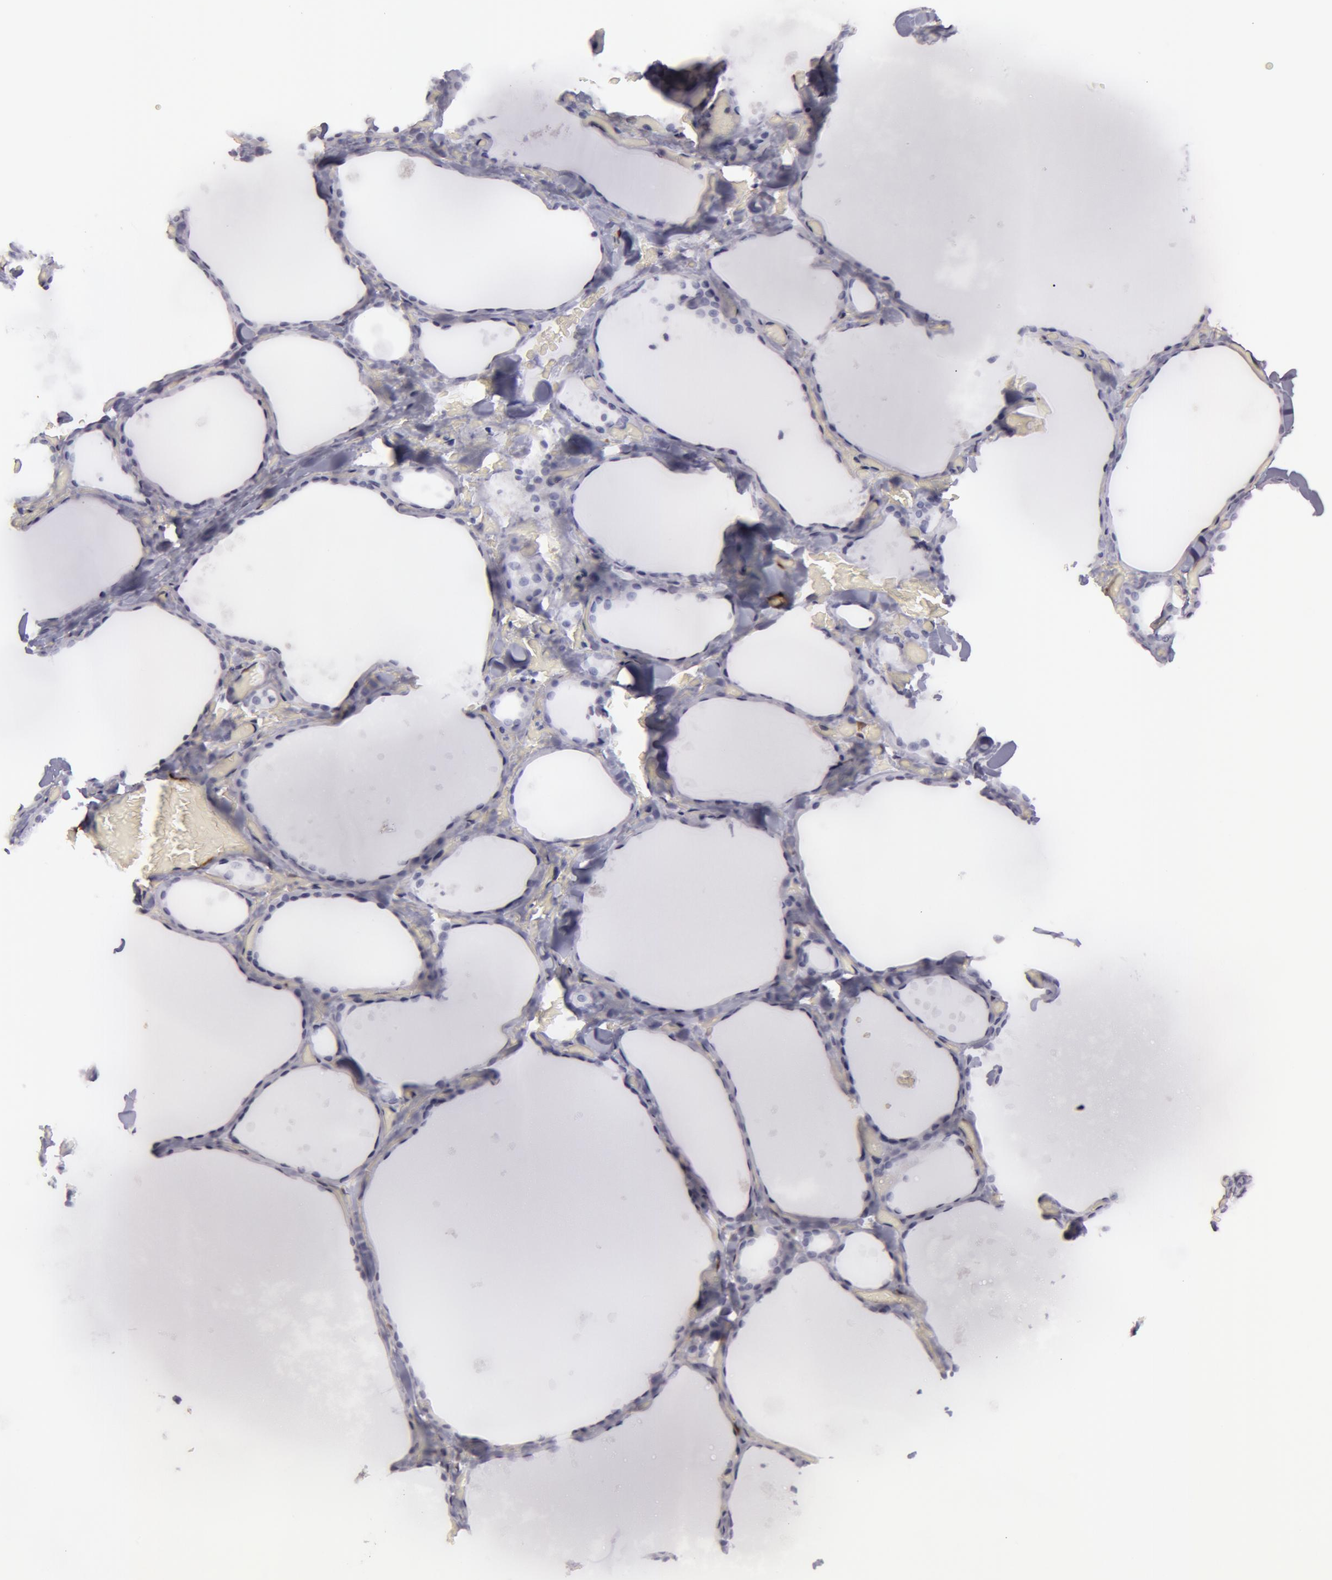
{"staining": {"intensity": "negative", "quantity": "none", "location": "none"}, "tissue": "thyroid gland", "cell_type": "Glandular cells", "image_type": "normal", "snomed": [{"axis": "morphology", "description": "Normal tissue, NOS"}, {"axis": "topography", "description": "Thyroid gland"}], "caption": "DAB (3,3'-diaminobenzidine) immunohistochemical staining of normal human thyroid gland demonstrates no significant expression in glandular cells.", "gene": "TAGLN", "patient": {"sex": "male", "age": 34}}